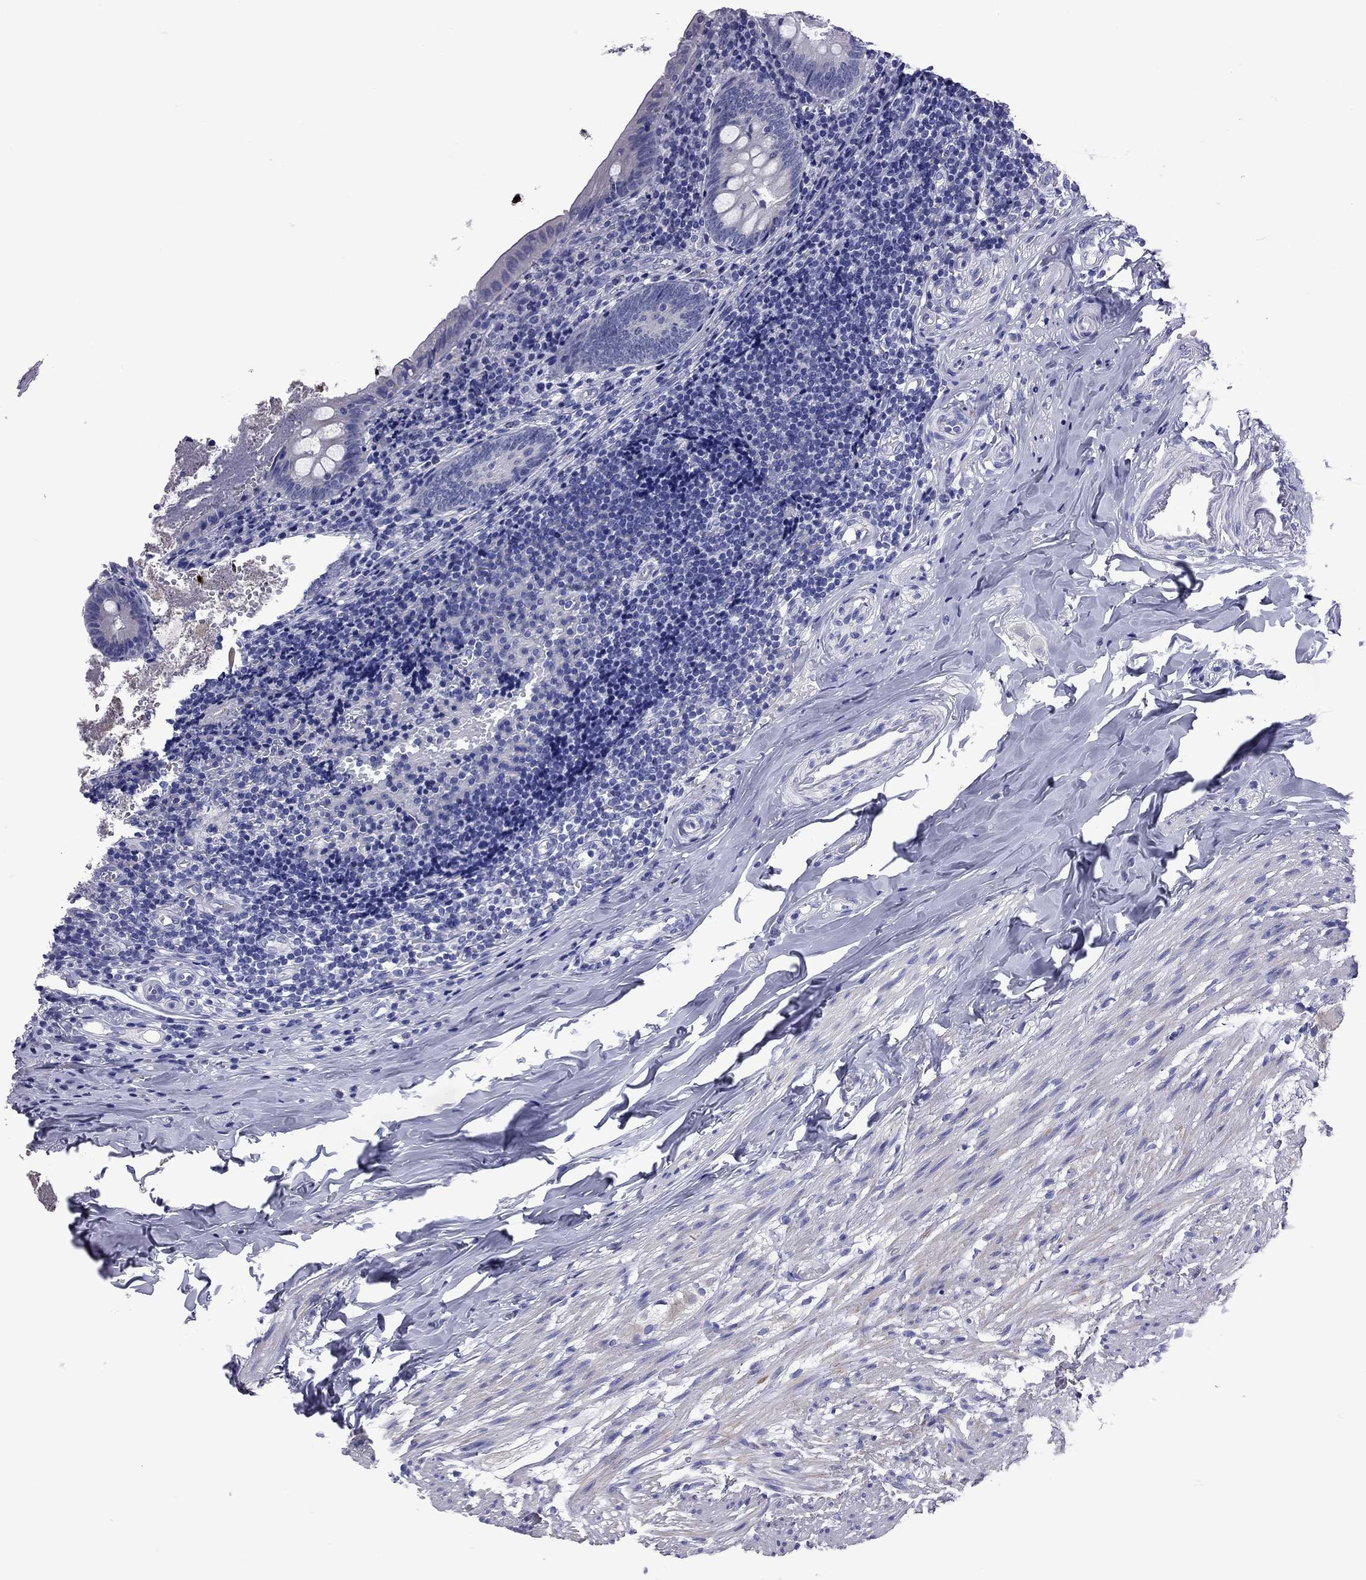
{"staining": {"intensity": "negative", "quantity": "none", "location": "none"}, "tissue": "appendix", "cell_type": "Glandular cells", "image_type": "normal", "snomed": [{"axis": "morphology", "description": "Normal tissue, NOS"}, {"axis": "topography", "description": "Appendix"}], "caption": "Immunohistochemical staining of normal appendix shows no significant positivity in glandular cells.", "gene": "EPPIN", "patient": {"sex": "female", "age": 23}}